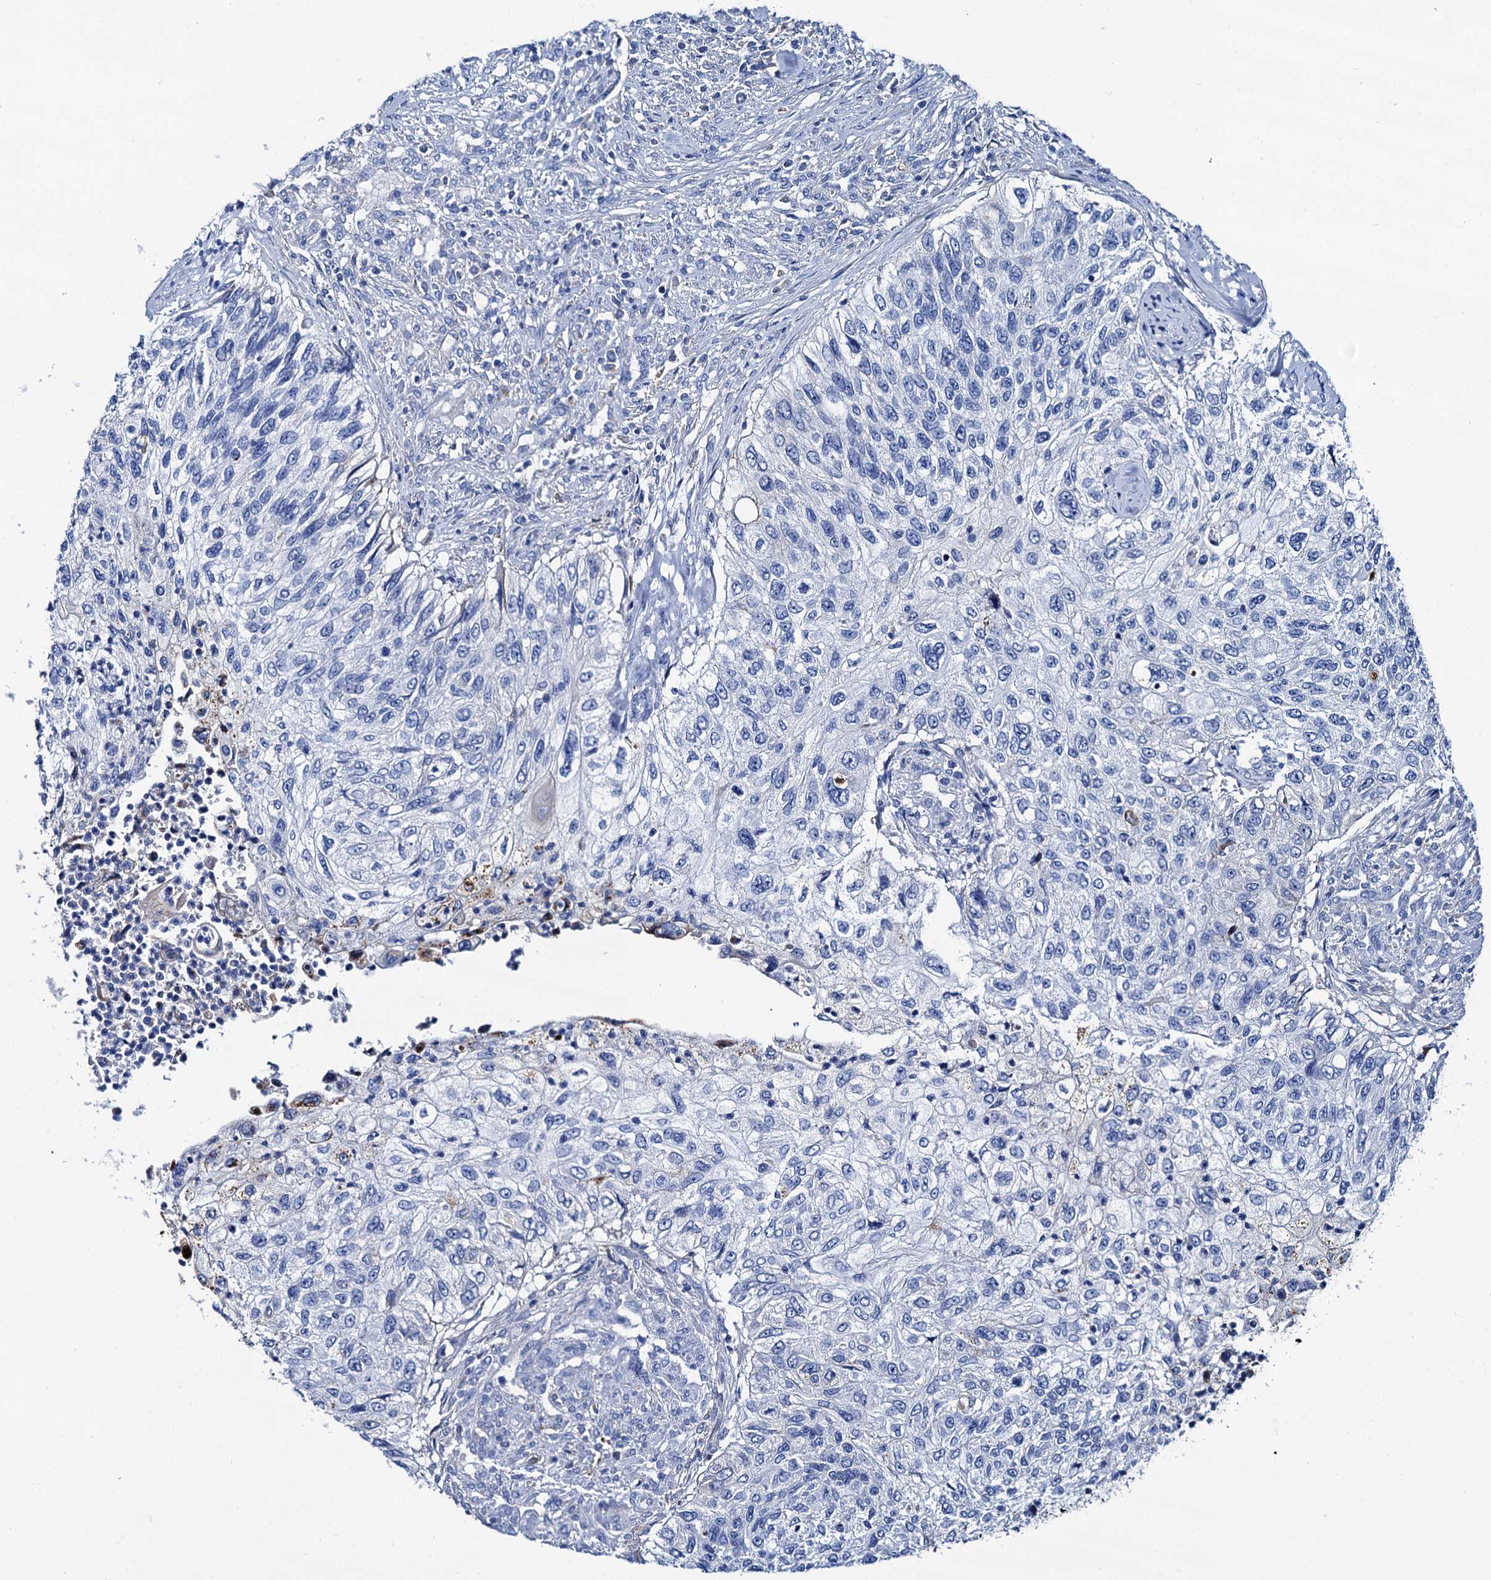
{"staining": {"intensity": "negative", "quantity": "none", "location": "none"}, "tissue": "urothelial cancer", "cell_type": "Tumor cells", "image_type": "cancer", "snomed": [{"axis": "morphology", "description": "Urothelial carcinoma, High grade"}, {"axis": "topography", "description": "Urinary bladder"}], "caption": "Tumor cells show no significant protein expression in urothelial cancer.", "gene": "APOD", "patient": {"sex": "female", "age": 60}}